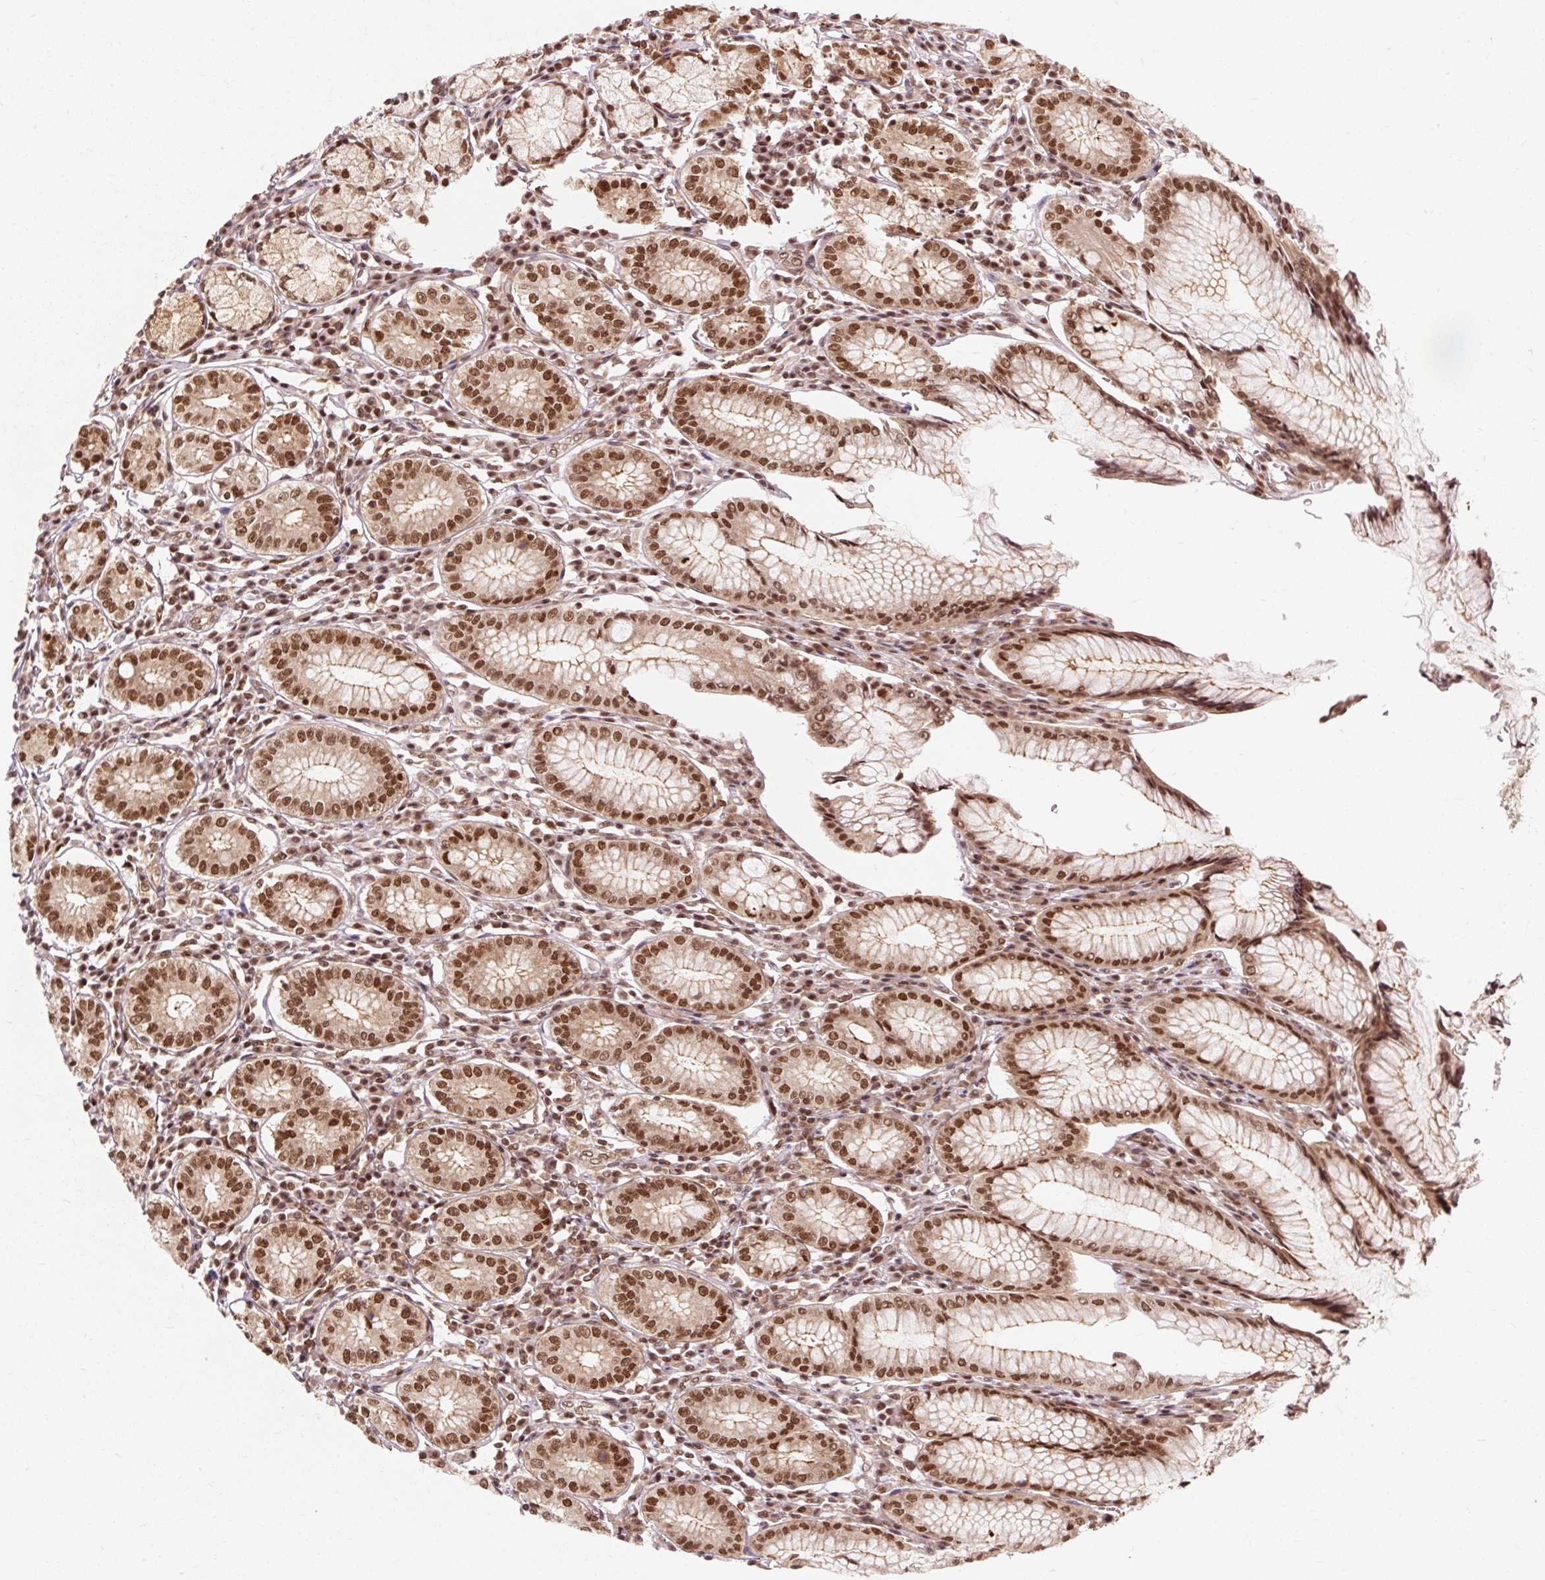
{"staining": {"intensity": "strong", "quantity": ">75%", "location": "cytoplasmic/membranous,nuclear"}, "tissue": "stomach", "cell_type": "Glandular cells", "image_type": "normal", "snomed": [{"axis": "morphology", "description": "Normal tissue, NOS"}, {"axis": "topography", "description": "Stomach"}], "caption": "Glandular cells reveal high levels of strong cytoplasmic/membranous,nuclear staining in approximately >75% of cells in normal human stomach.", "gene": "CSTF1", "patient": {"sex": "male", "age": 55}}